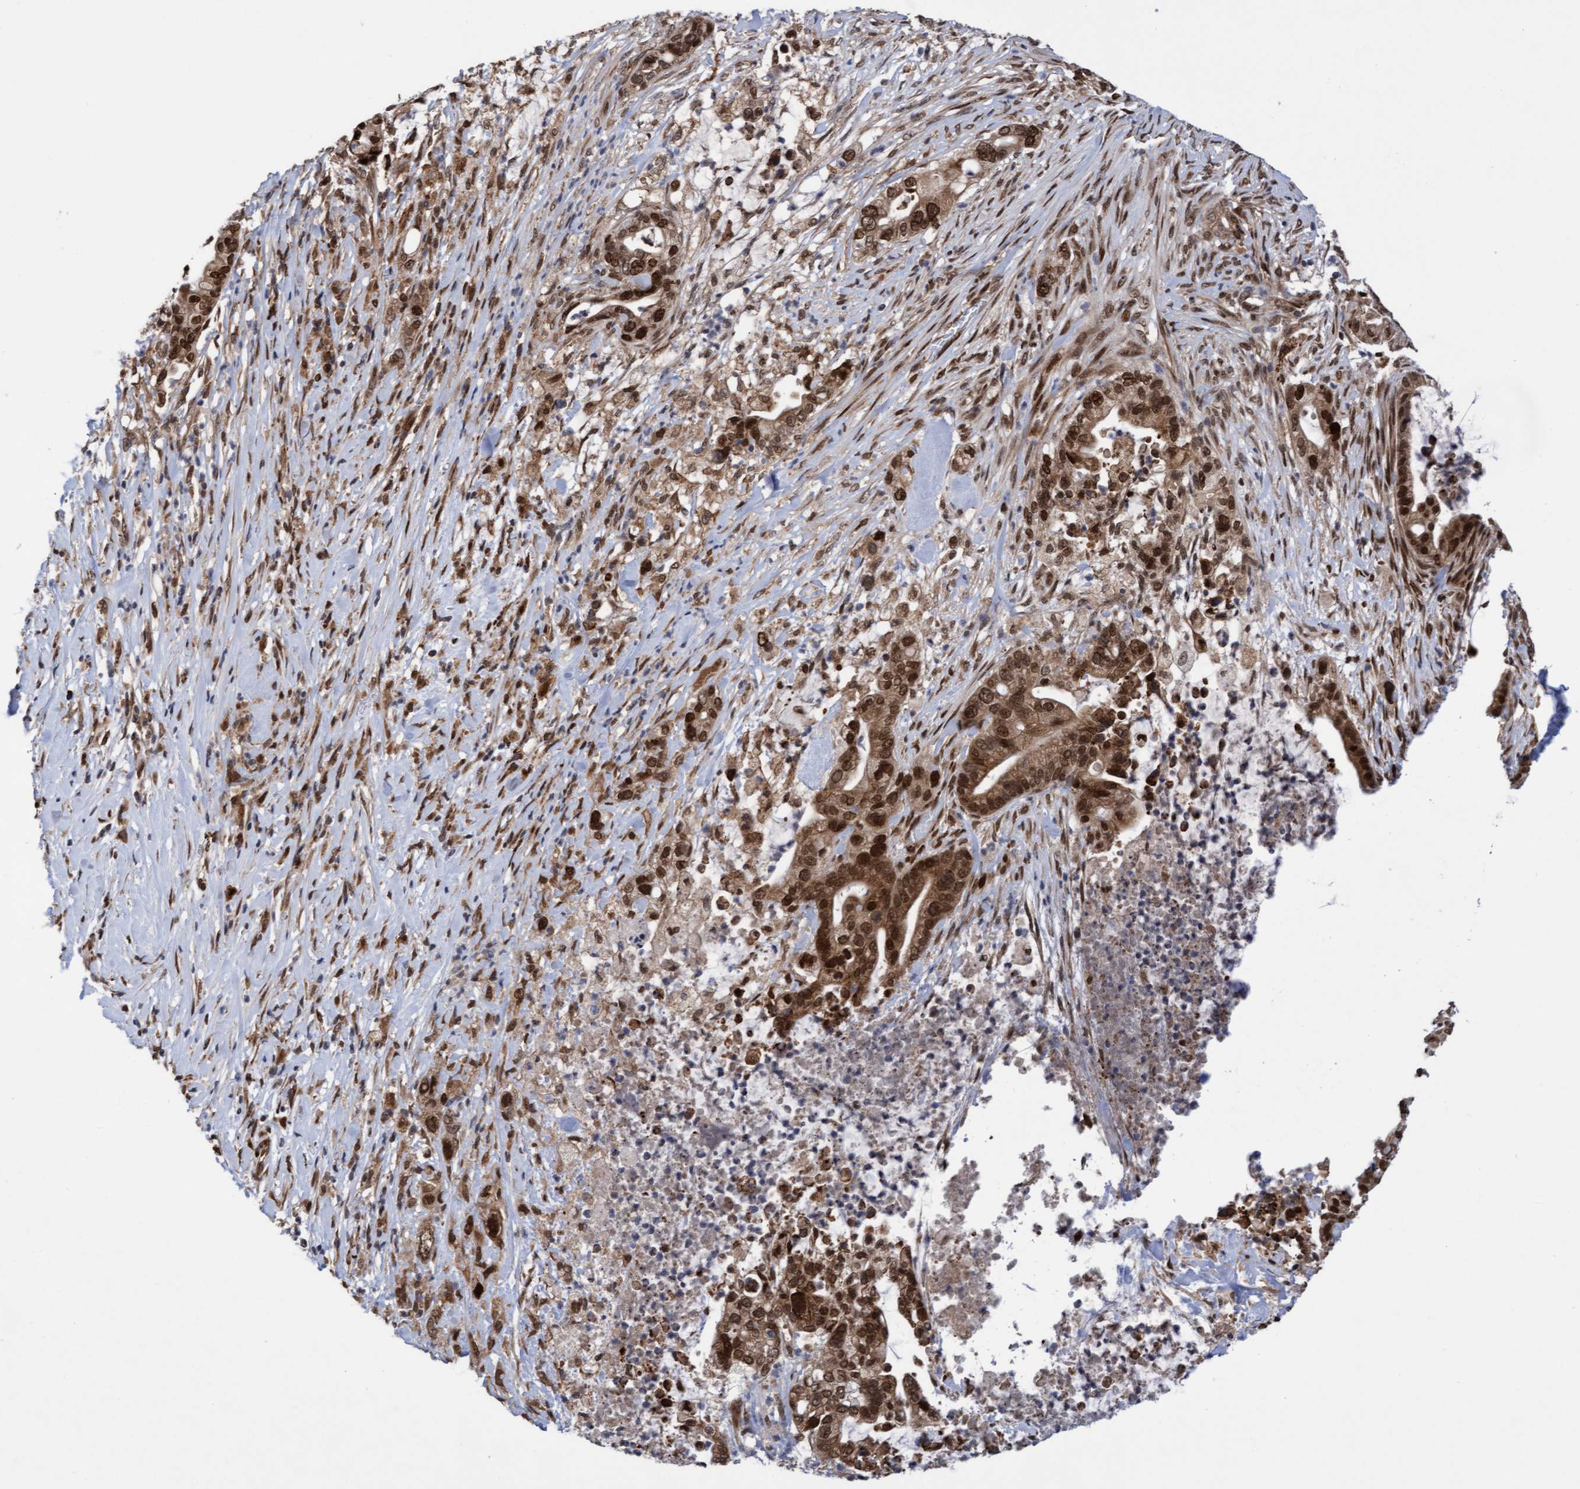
{"staining": {"intensity": "strong", "quantity": ">75%", "location": "cytoplasmic/membranous,nuclear"}, "tissue": "pancreatic cancer", "cell_type": "Tumor cells", "image_type": "cancer", "snomed": [{"axis": "morphology", "description": "Adenocarcinoma, NOS"}, {"axis": "topography", "description": "Pancreas"}], "caption": "IHC staining of pancreatic cancer (adenocarcinoma), which demonstrates high levels of strong cytoplasmic/membranous and nuclear staining in about >75% of tumor cells indicating strong cytoplasmic/membranous and nuclear protein staining. The staining was performed using DAB (3,3'-diaminobenzidine) (brown) for protein detection and nuclei were counterstained in hematoxylin (blue).", "gene": "TANC2", "patient": {"sex": "male", "age": 69}}